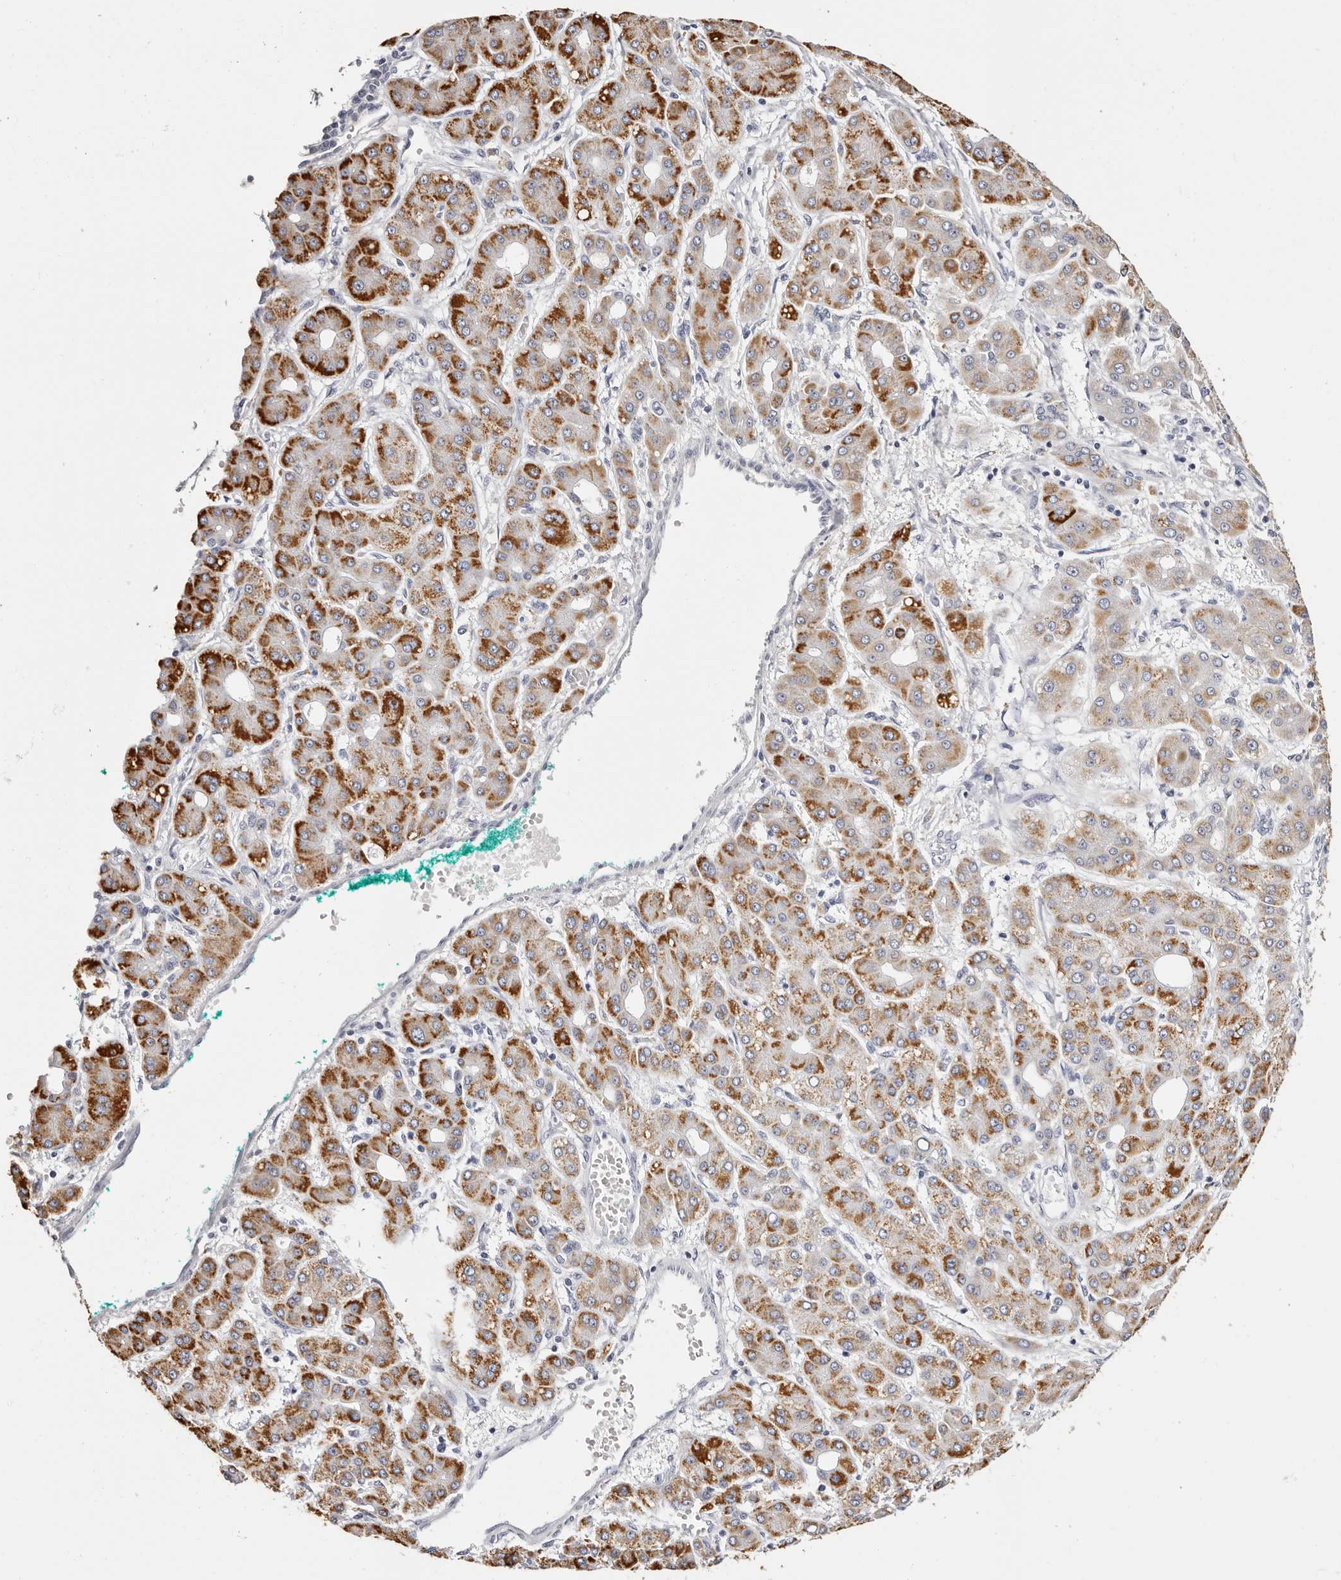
{"staining": {"intensity": "strong", "quantity": "25%-75%", "location": "cytoplasmic/membranous"}, "tissue": "liver cancer", "cell_type": "Tumor cells", "image_type": "cancer", "snomed": [{"axis": "morphology", "description": "Carcinoma, Hepatocellular, NOS"}, {"axis": "topography", "description": "Liver"}], "caption": "About 25%-75% of tumor cells in human liver cancer display strong cytoplasmic/membranous protein positivity as visualized by brown immunohistochemical staining.", "gene": "ROM1", "patient": {"sex": "male", "age": 65}}